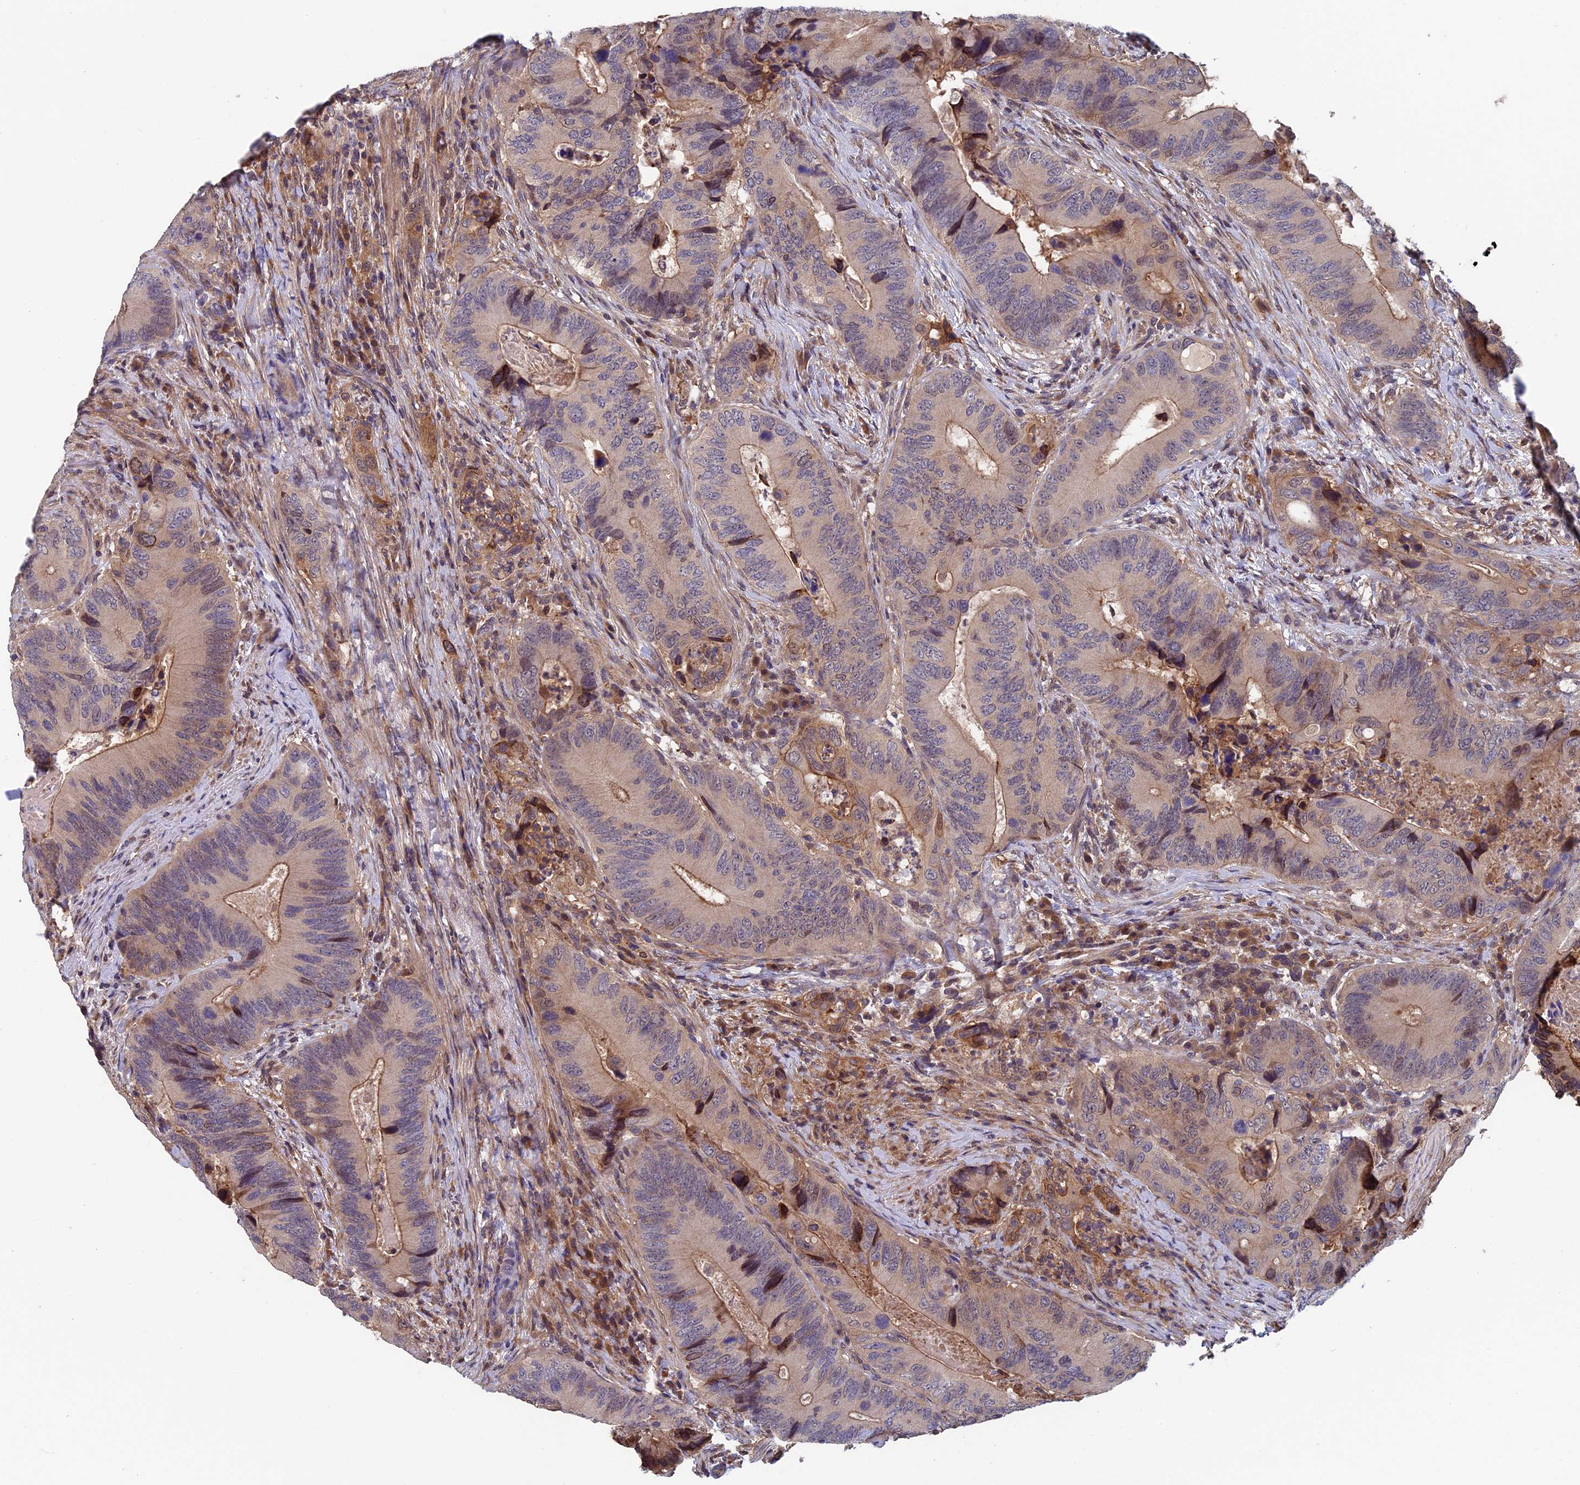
{"staining": {"intensity": "moderate", "quantity": "<25%", "location": "cytoplasmic/membranous,nuclear"}, "tissue": "colorectal cancer", "cell_type": "Tumor cells", "image_type": "cancer", "snomed": [{"axis": "morphology", "description": "Adenocarcinoma, NOS"}, {"axis": "topography", "description": "Colon"}], "caption": "Immunohistochemistry (IHC) micrograph of neoplastic tissue: colorectal adenocarcinoma stained using immunohistochemistry (IHC) displays low levels of moderate protein expression localized specifically in the cytoplasmic/membranous and nuclear of tumor cells, appearing as a cytoplasmic/membranous and nuclear brown color.", "gene": "LCMT1", "patient": {"sex": "male", "age": 84}}